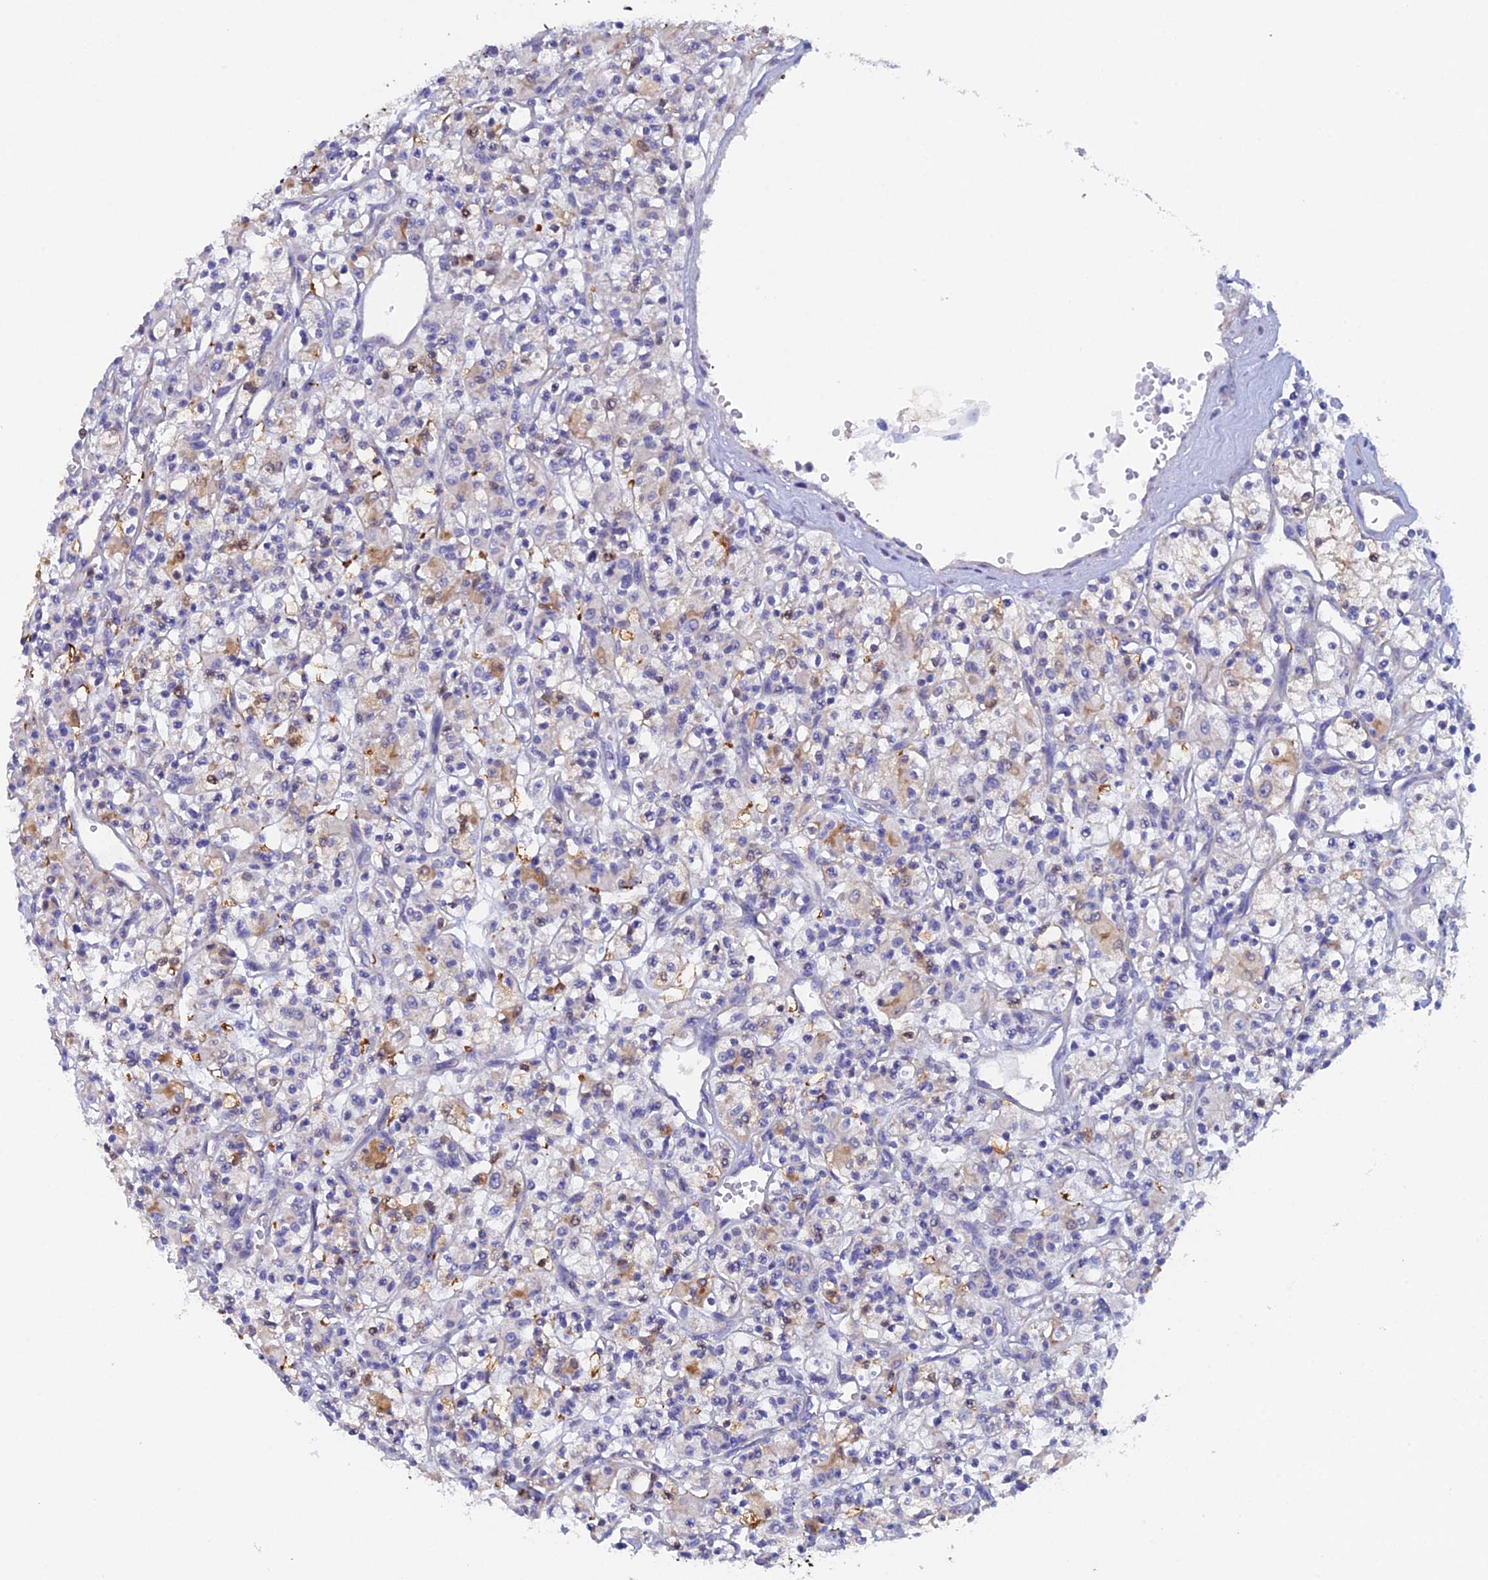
{"staining": {"intensity": "negative", "quantity": "none", "location": "none"}, "tissue": "renal cancer", "cell_type": "Tumor cells", "image_type": "cancer", "snomed": [{"axis": "morphology", "description": "Adenocarcinoma, NOS"}, {"axis": "topography", "description": "Kidney"}], "caption": "High magnification brightfield microscopy of adenocarcinoma (renal) stained with DAB (3,3'-diaminobenzidine) (brown) and counterstained with hematoxylin (blue): tumor cells show no significant positivity.", "gene": "FZR1", "patient": {"sex": "female", "age": 59}}